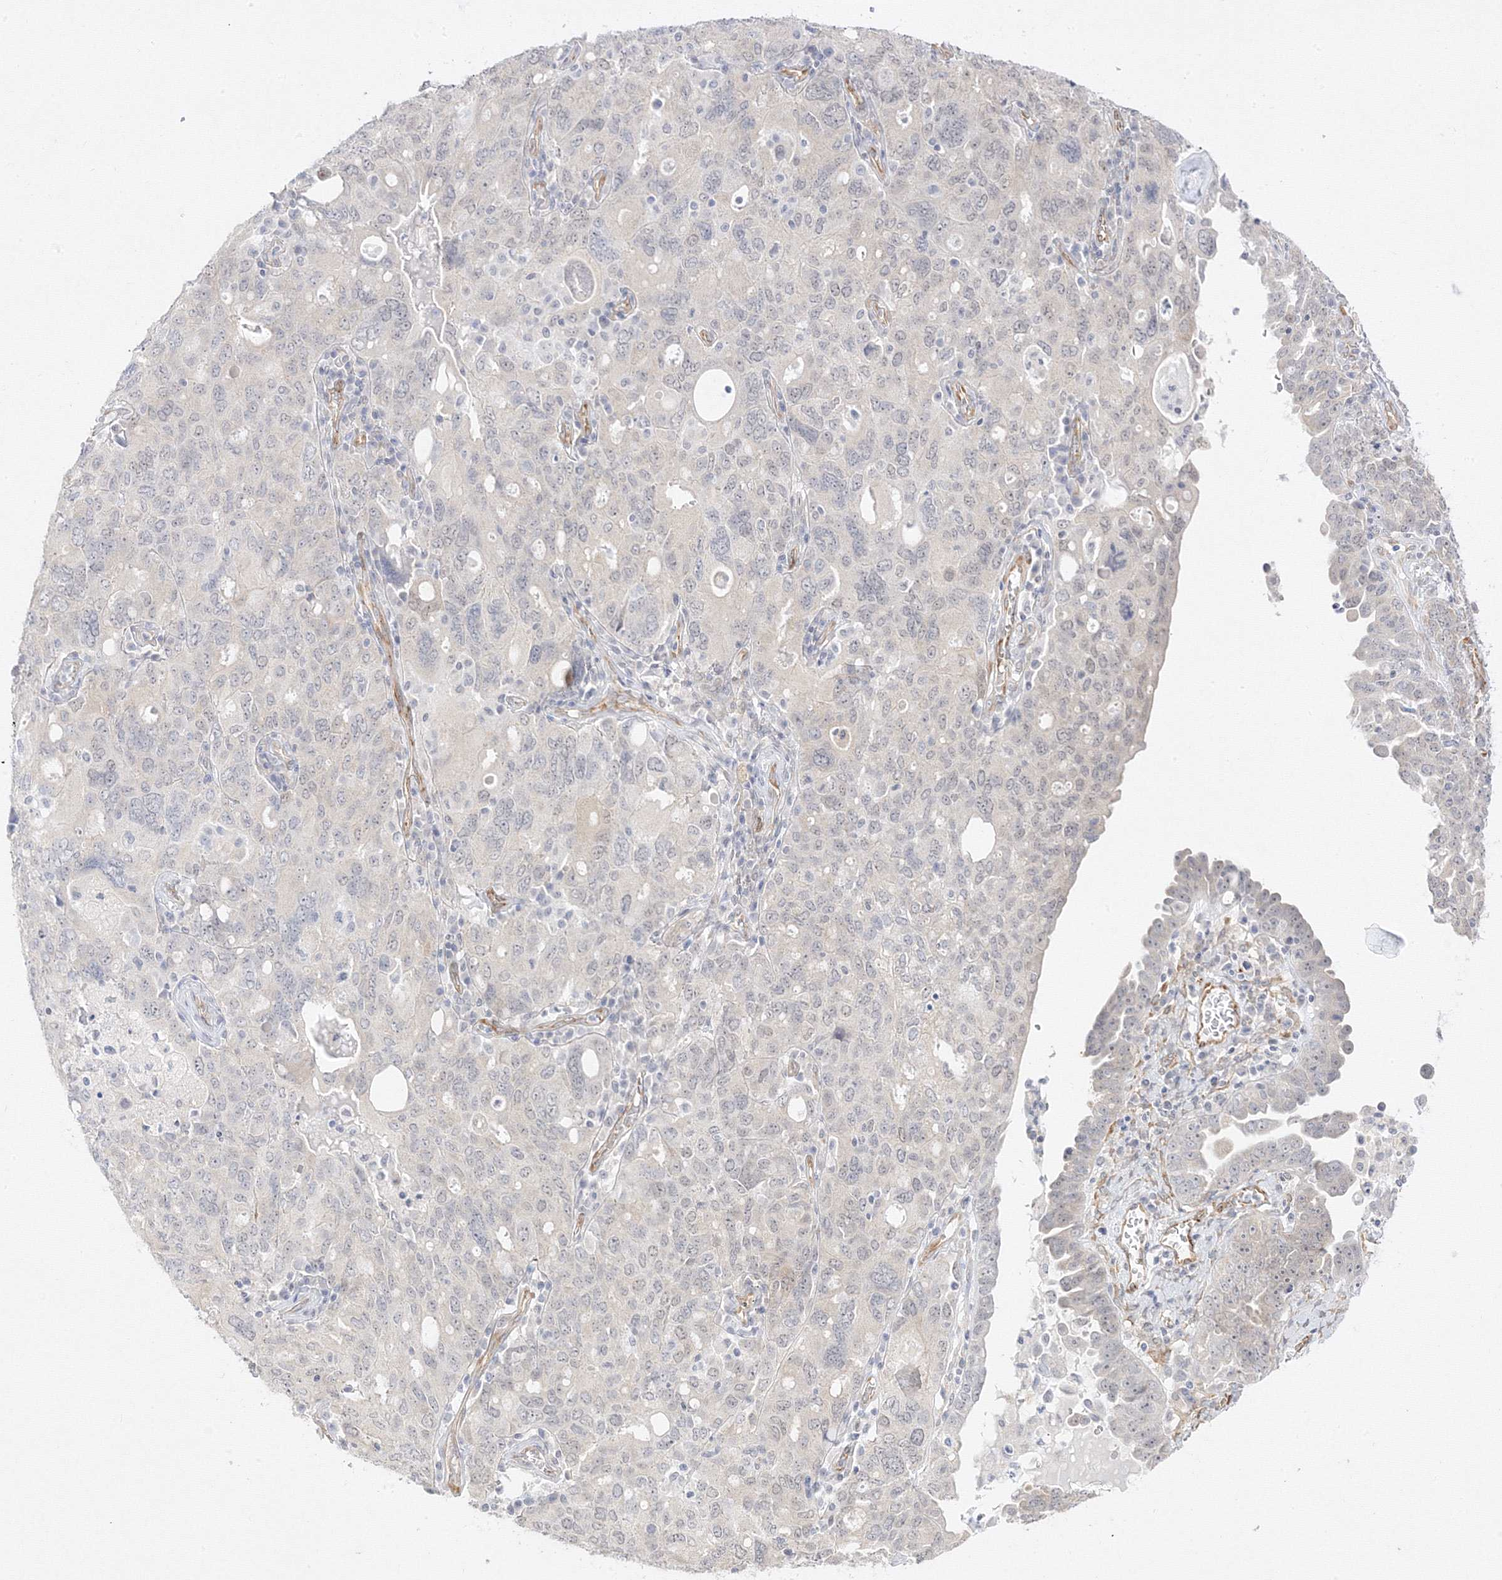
{"staining": {"intensity": "negative", "quantity": "none", "location": "none"}, "tissue": "ovarian cancer", "cell_type": "Tumor cells", "image_type": "cancer", "snomed": [{"axis": "morphology", "description": "Carcinoma, endometroid"}, {"axis": "topography", "description": "Ovary"}], "caption": "Ovarian cancer (endometroid carcinoma) stained for a protein using IHC exhibits no expression tumor cells.", "gene": "C2CD2", "patient": {"sex": "female", "age": 62}}